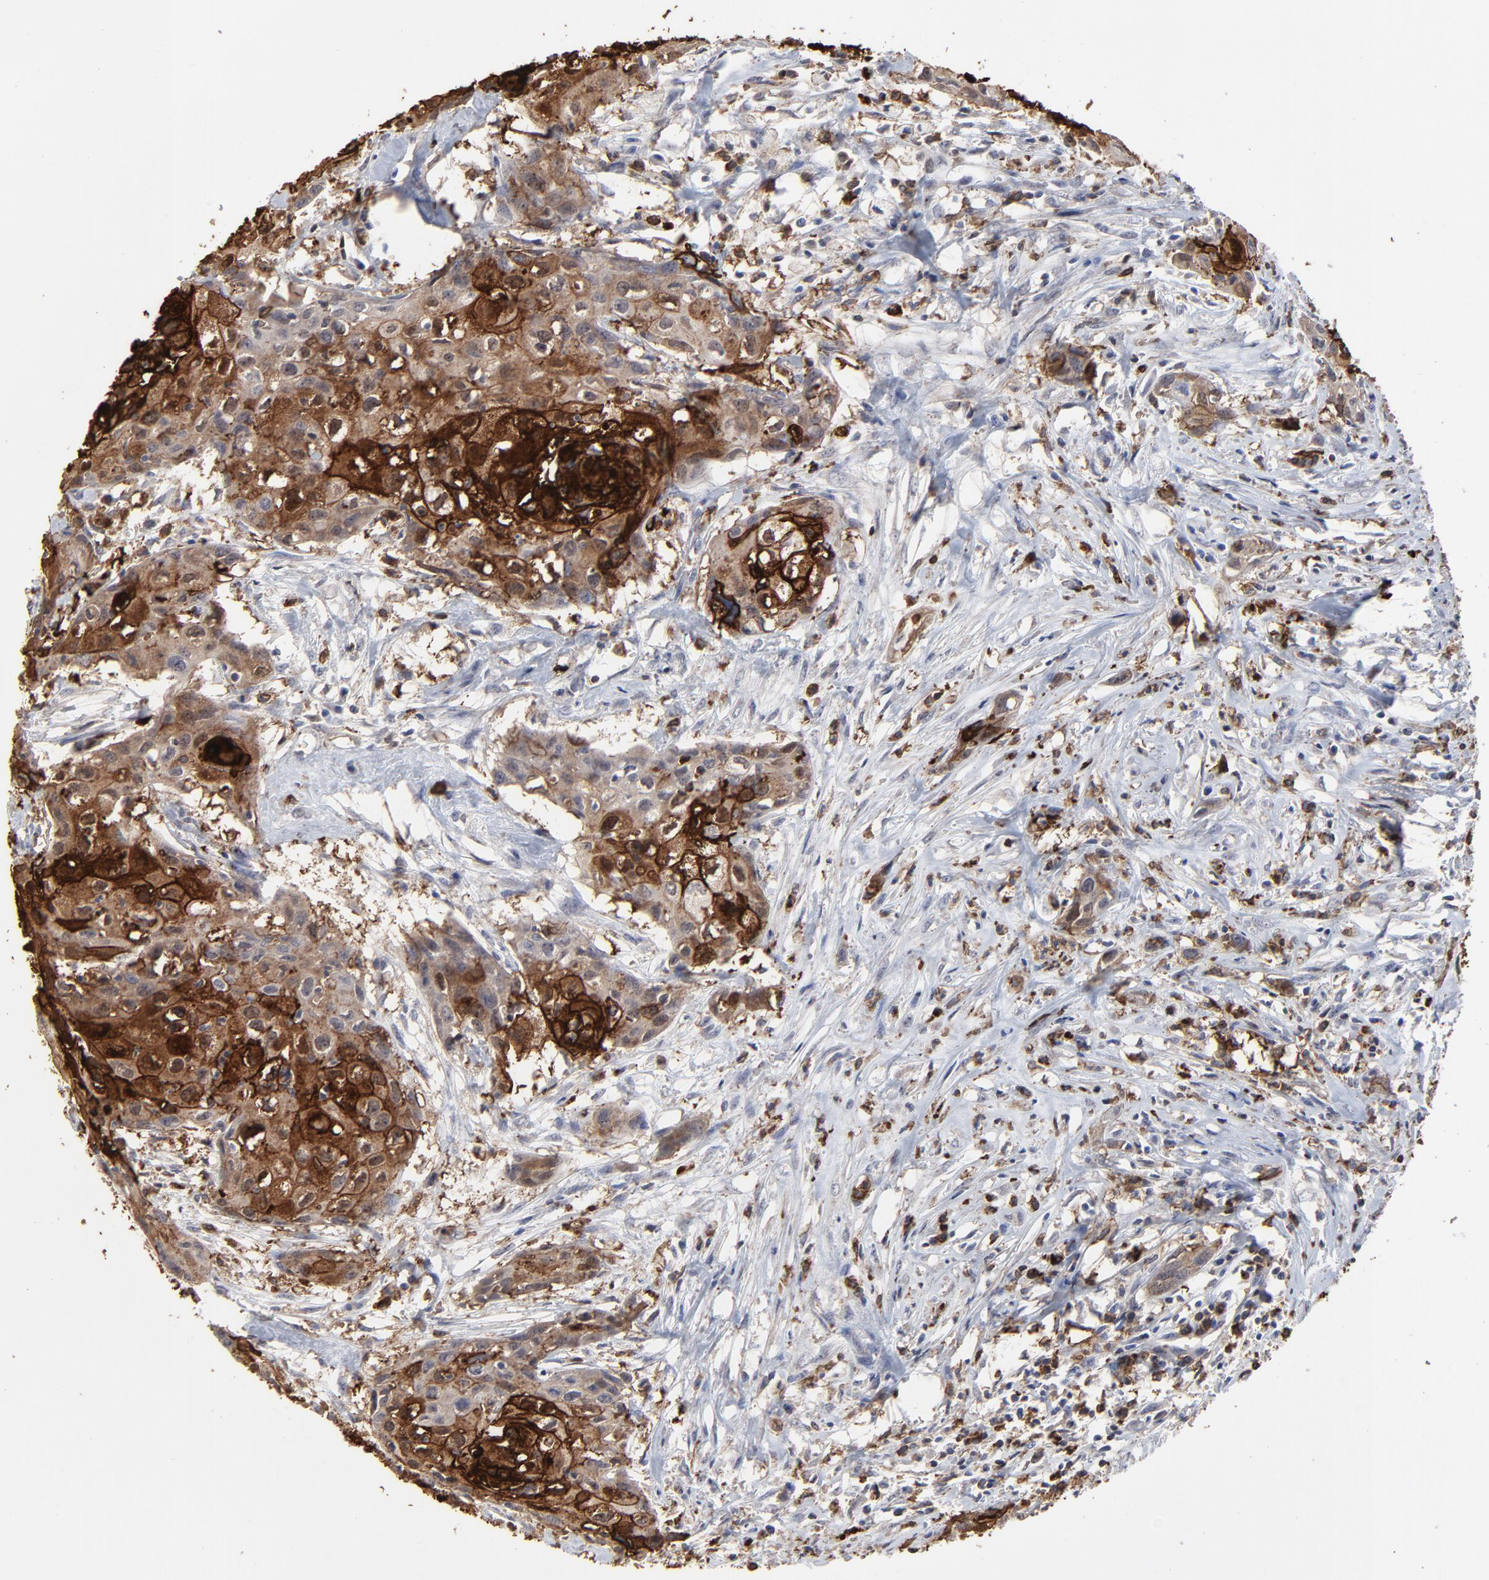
{"staining": {"intensity": "strong", "quantity": "25%-75%", "location": "cytoplasmic/membranous"}, "tissue": "urothelial cancer", "cell_type": "Tumor cells", "image_type": "cancer", "snomed": [{"axis": "morphology", "description": "Urothelial carcinoma, High grade"}, {"axis": "topography", "description": "Urinary bladder"}], "caption": "Human urothelial cancer stained for a protein (brown) reveals strong cytoplasmic/membranous positive staining in about 25%-75% of tumor cells.", "gene": "SLC6A14", "patient": {"sex": "male", "age": 54}}